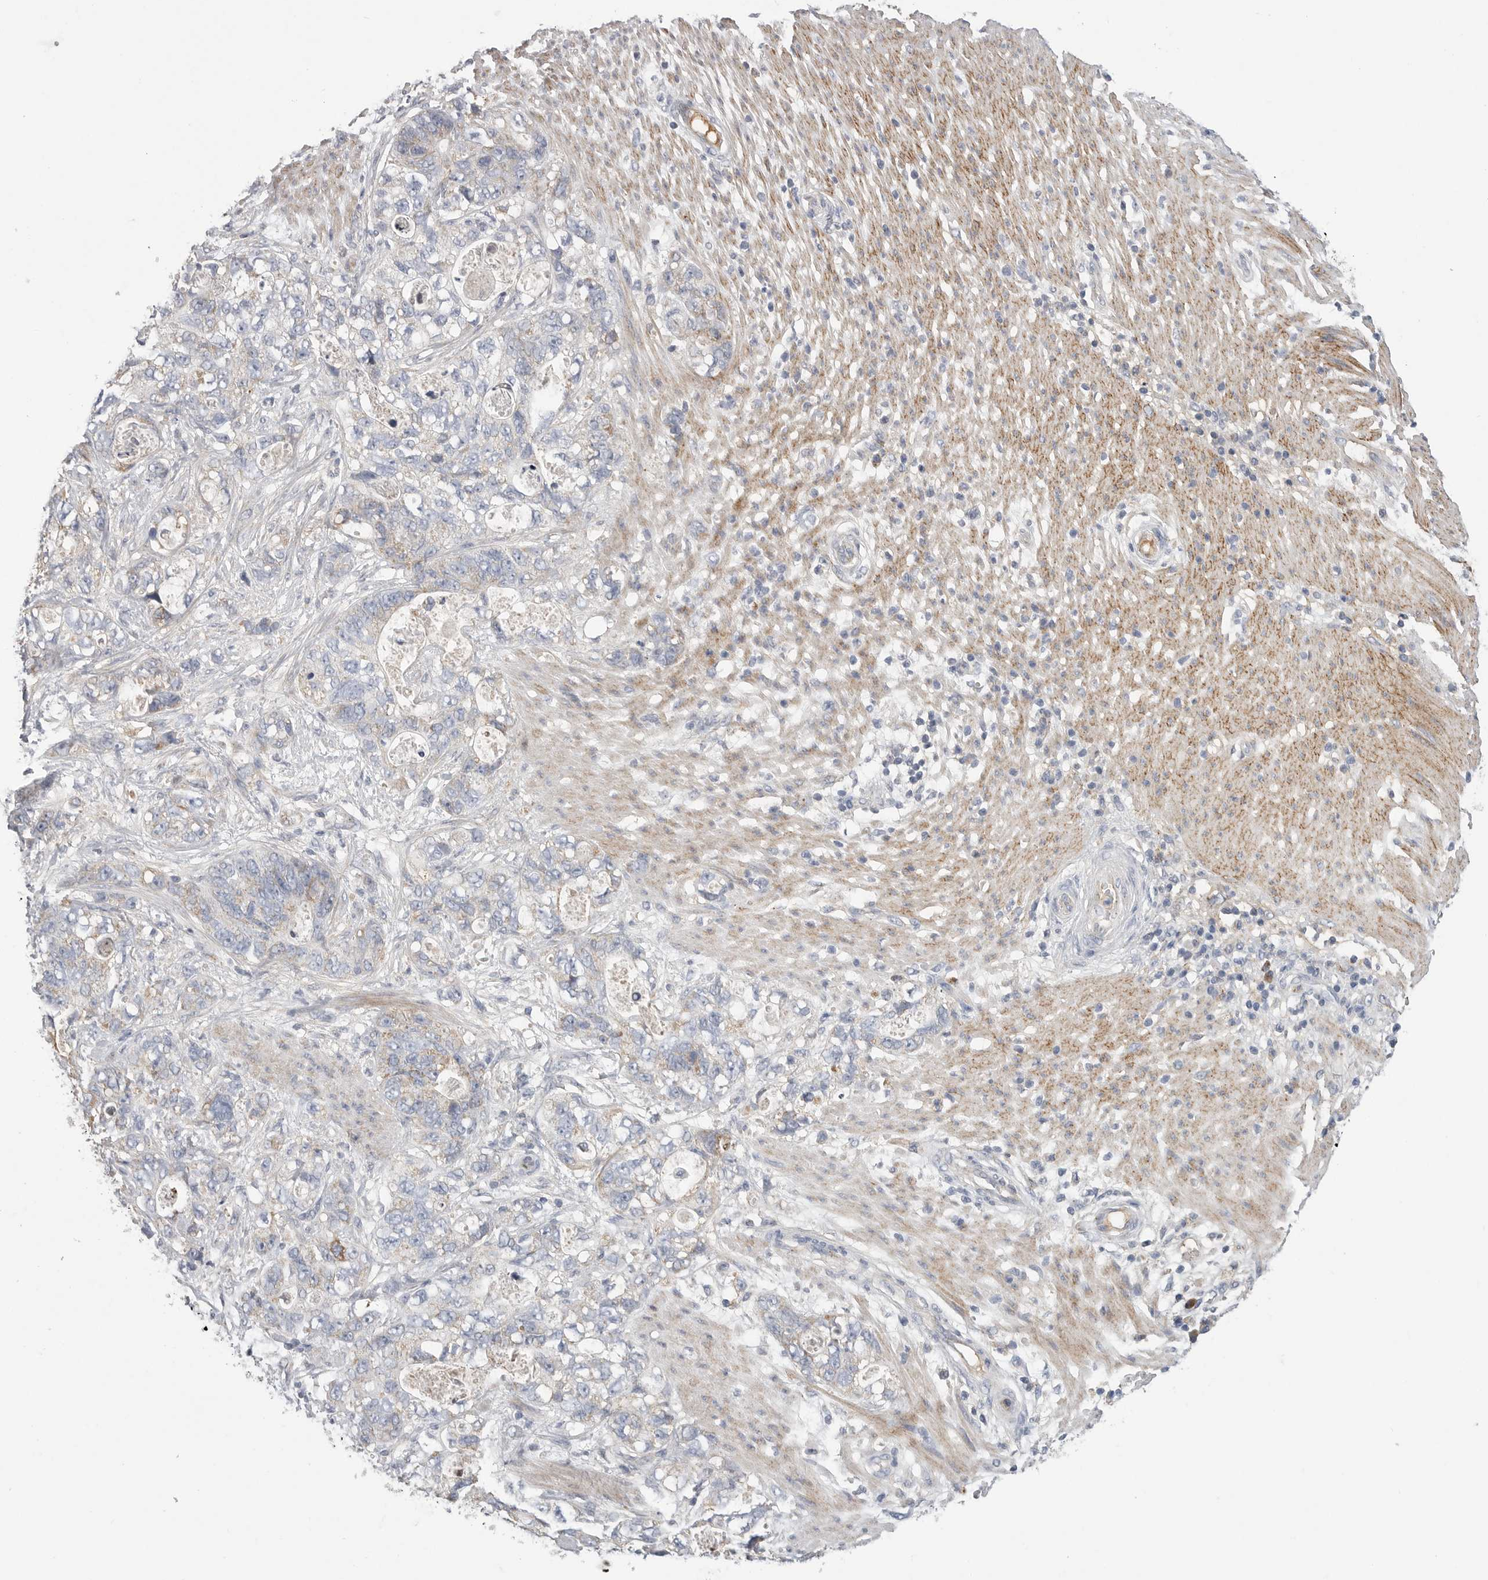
{"staining": {"intensity": "moderate", "quantity": "25%-75%", "location": "cytoplasmic/membranous"}, "tissue": "stomach cancer", "cell_type": "Tumor cells", "image_type": "cancer", "snomed": [{"axis": "morphology", "description": "Normal tissue, NOS"}, {"axis": "morphology", "description": "Adenocarcinoma, NOS"}, {"axis": "topography", "description": "Stomach"}], "caption": "Stomach cancer (adenocarcinoma) stained with DAB immunohistochemistry demonstrates medium levels of moderate cytoplasmic/membranous expression in approximately 25%-75% of tumor cells.", "gene": "SDC3", "patient": {"sex": "female", "age": 89}}